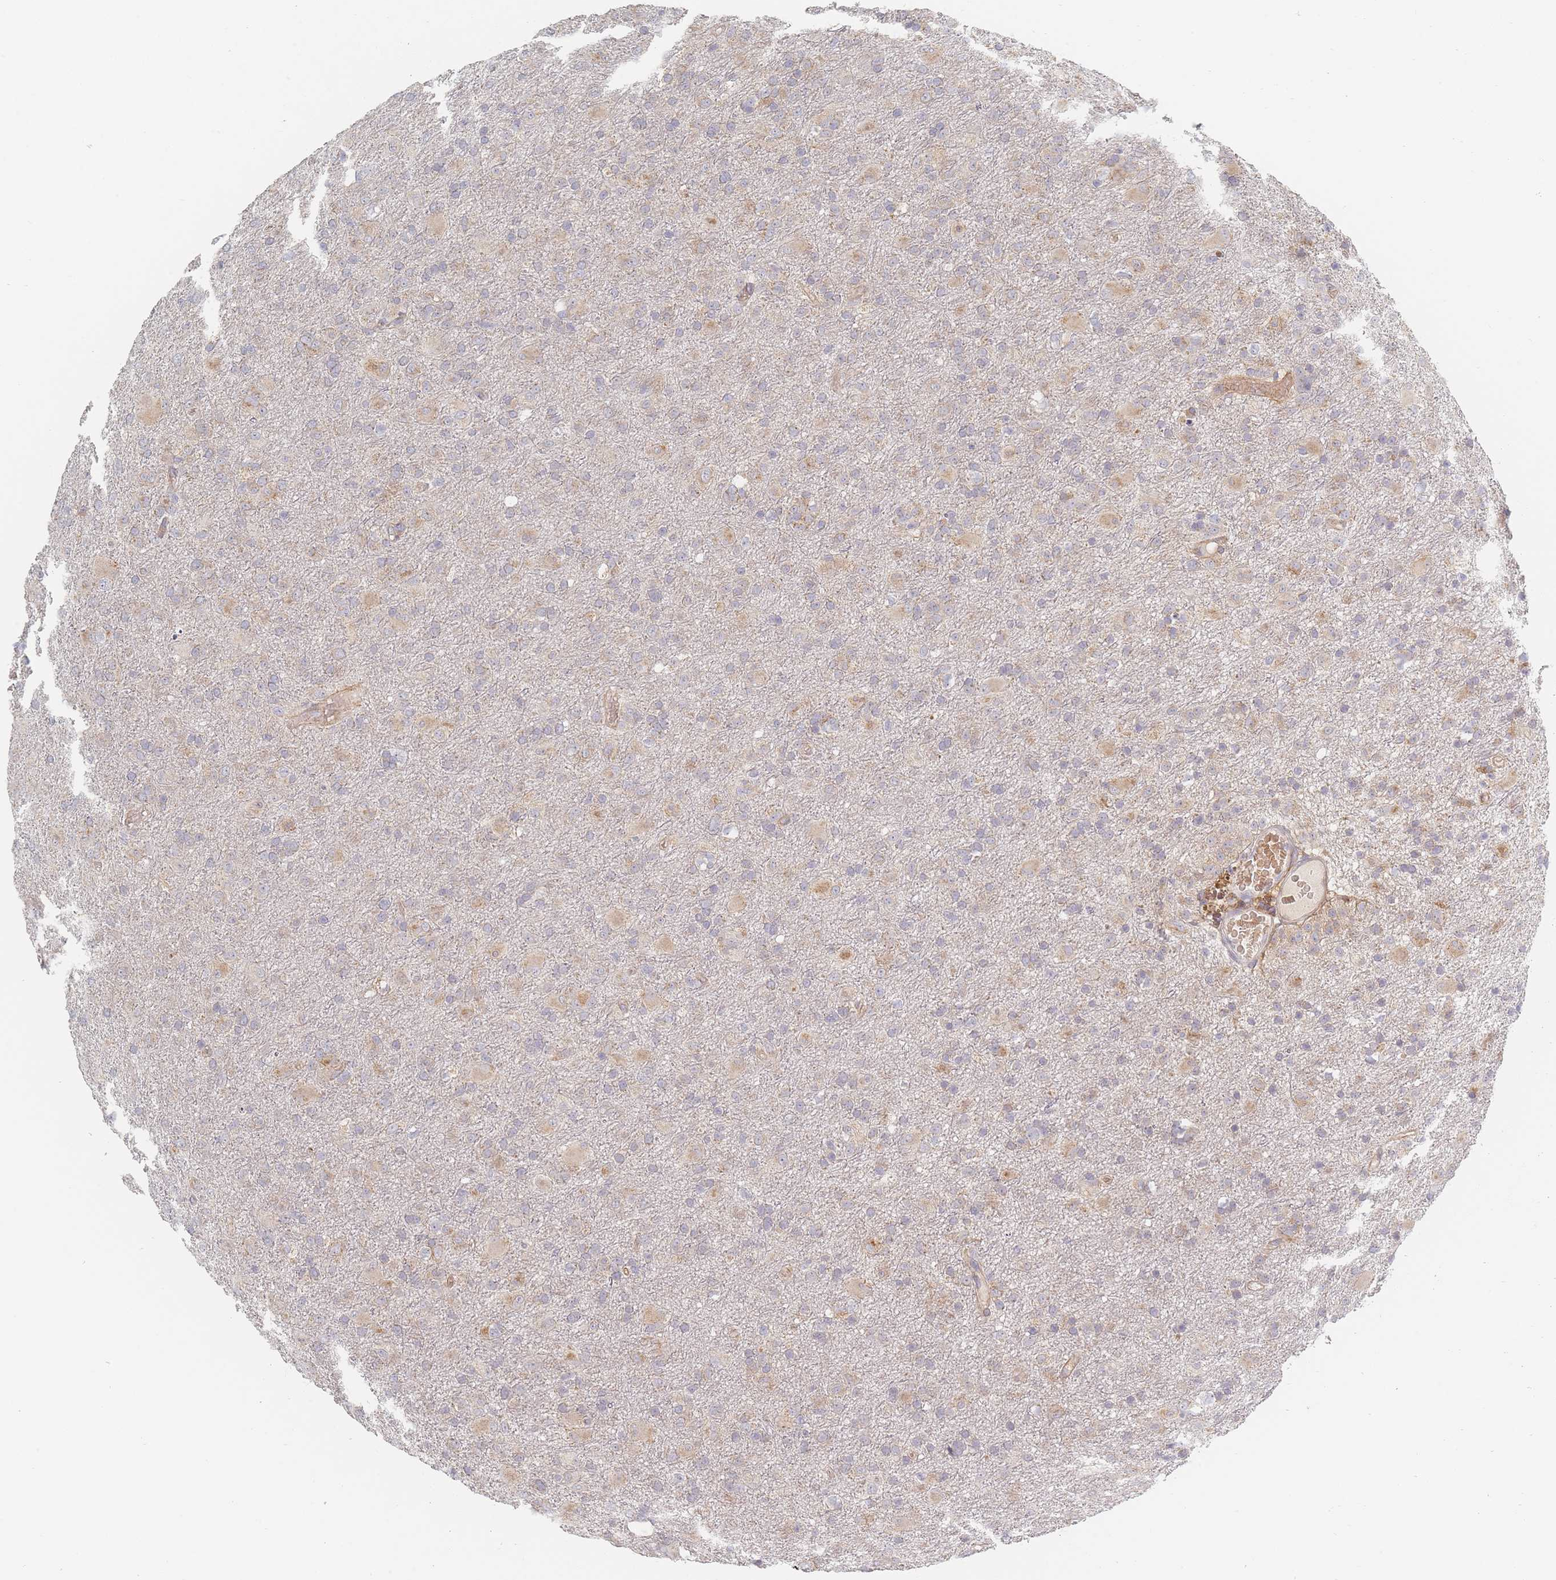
{"staining": {"intensity": "weak", "quantity": "25%-75%", "location": "cytoplasmic/membranous"}, "tissue": "glioma", "cell_type": "Tumor cells", "image_type": "cancer", "snomed": [{"axis": "morphology", "description": "Glioma, malignant, Low grade"}, {"axis": "topography", "description": "Brain"}], "caption": "The immunohistochemical stain shows weak cytoplasmic/membranous positivity in tumor cells of glioma tissue. The staining was performed using DAB (3,3'-diaminobenzidine), with brown indicating positive protein expression. Nuclei are stained blue with hematoxylin.", "gene": "ZKSCAN7", "patient": {"sex": "male", "age": 65}}